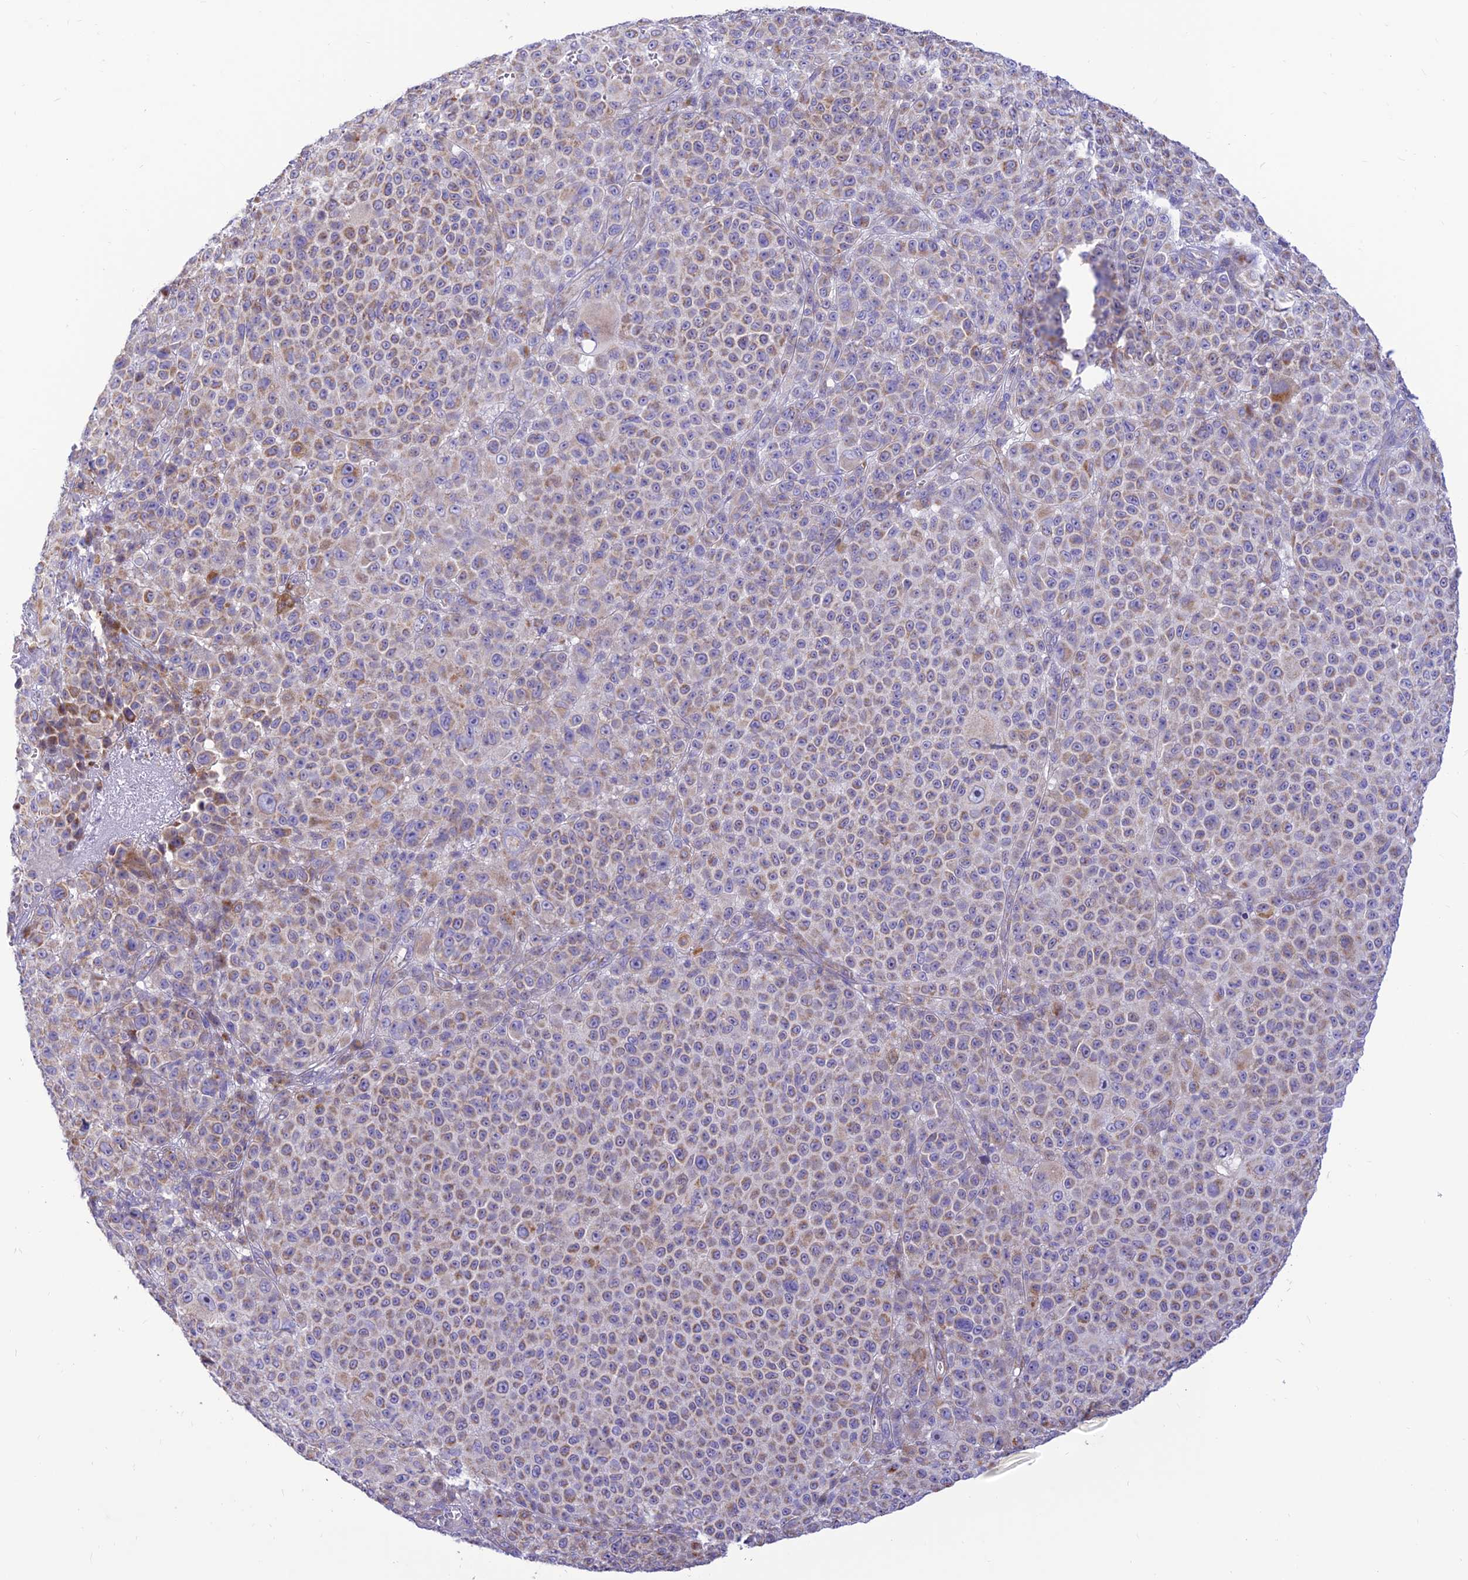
{"staining": {"intensity": "weak", "quantity": "25%-75%", "location": "cytoplasmic/membranous"}, "tissue": "melanoma", "cell_type": "Tumor cells", "image_type": "cancer", "snomed": [{"axis": "morphology", "description": "Malignant melanoma, NOS"}, {"axis": "topography", "description": "Skin"}], "caption": "Human malignant melanoma stained with a brown dye exhibits weak cytoplasmic/membranous positive expression in about 25%-75% of tumor cells.", "gene": "FAM186B", "patient": {"sex": "female", "age": 94}}